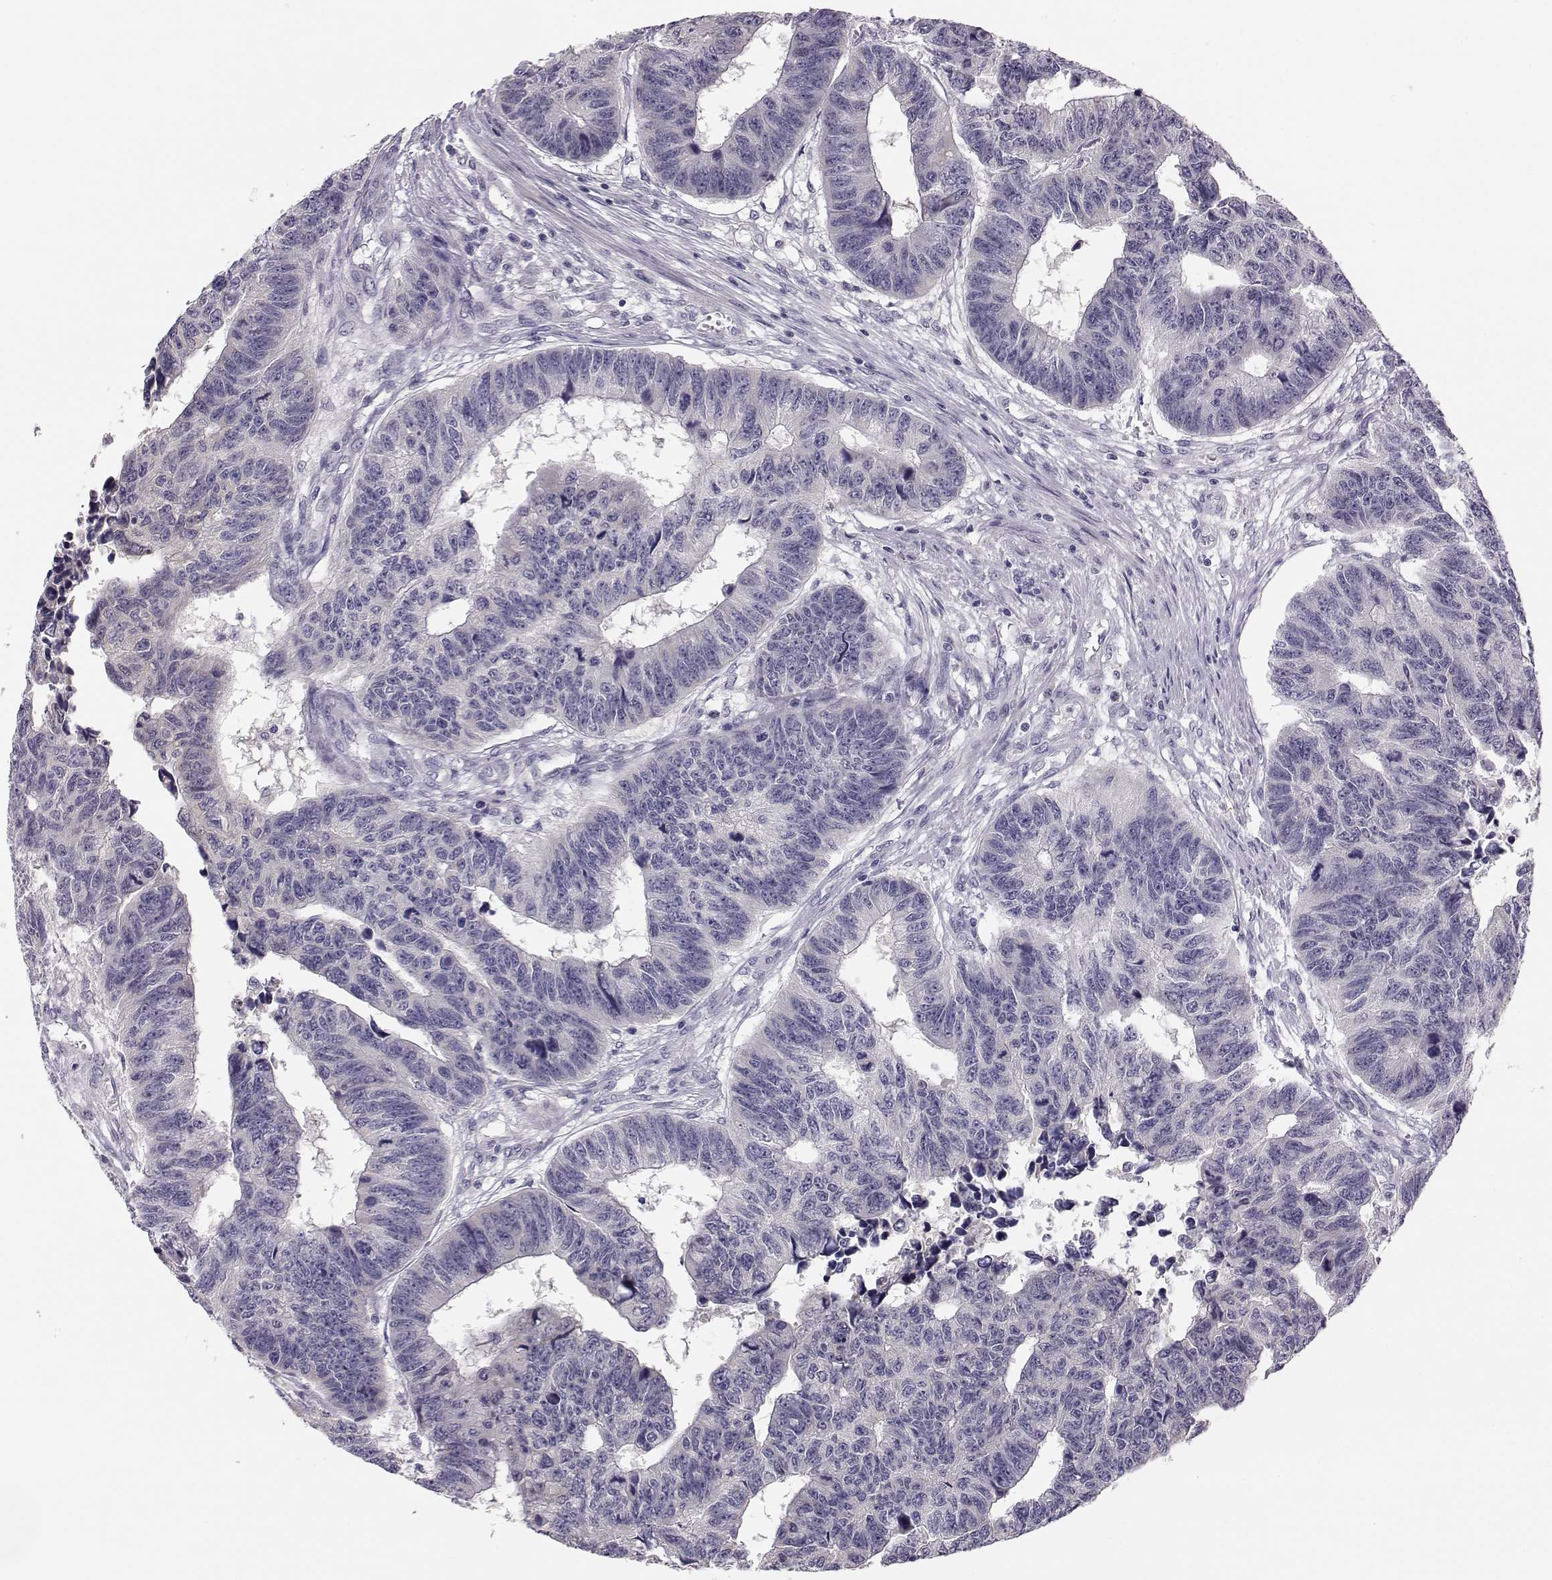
{"staining": {"intensity": "weak", "quantity": "<25%", "location": "cytoplasmic/membranous"}, "tissue": "colorectal cancer", "cell_type": "Tumor cells", "image_type": "cancer", "snomed": [{"axis": "morphology", "description": "Adenocarcinoma, NOS"}, {"axis": "topography", "description": "Rectum"}], "caption": "An image of human colorectal adenocarcinoma is negative for staining in tumor cells. Brightfield microscopy of immunohistochemistry stained with DAB (3,3'-diaminobenzidine) (brown) and hematoxylin (blue), captured at high magnification.", "gene": "ACSL6", "patient": {"sex": "female", "age": 85}}